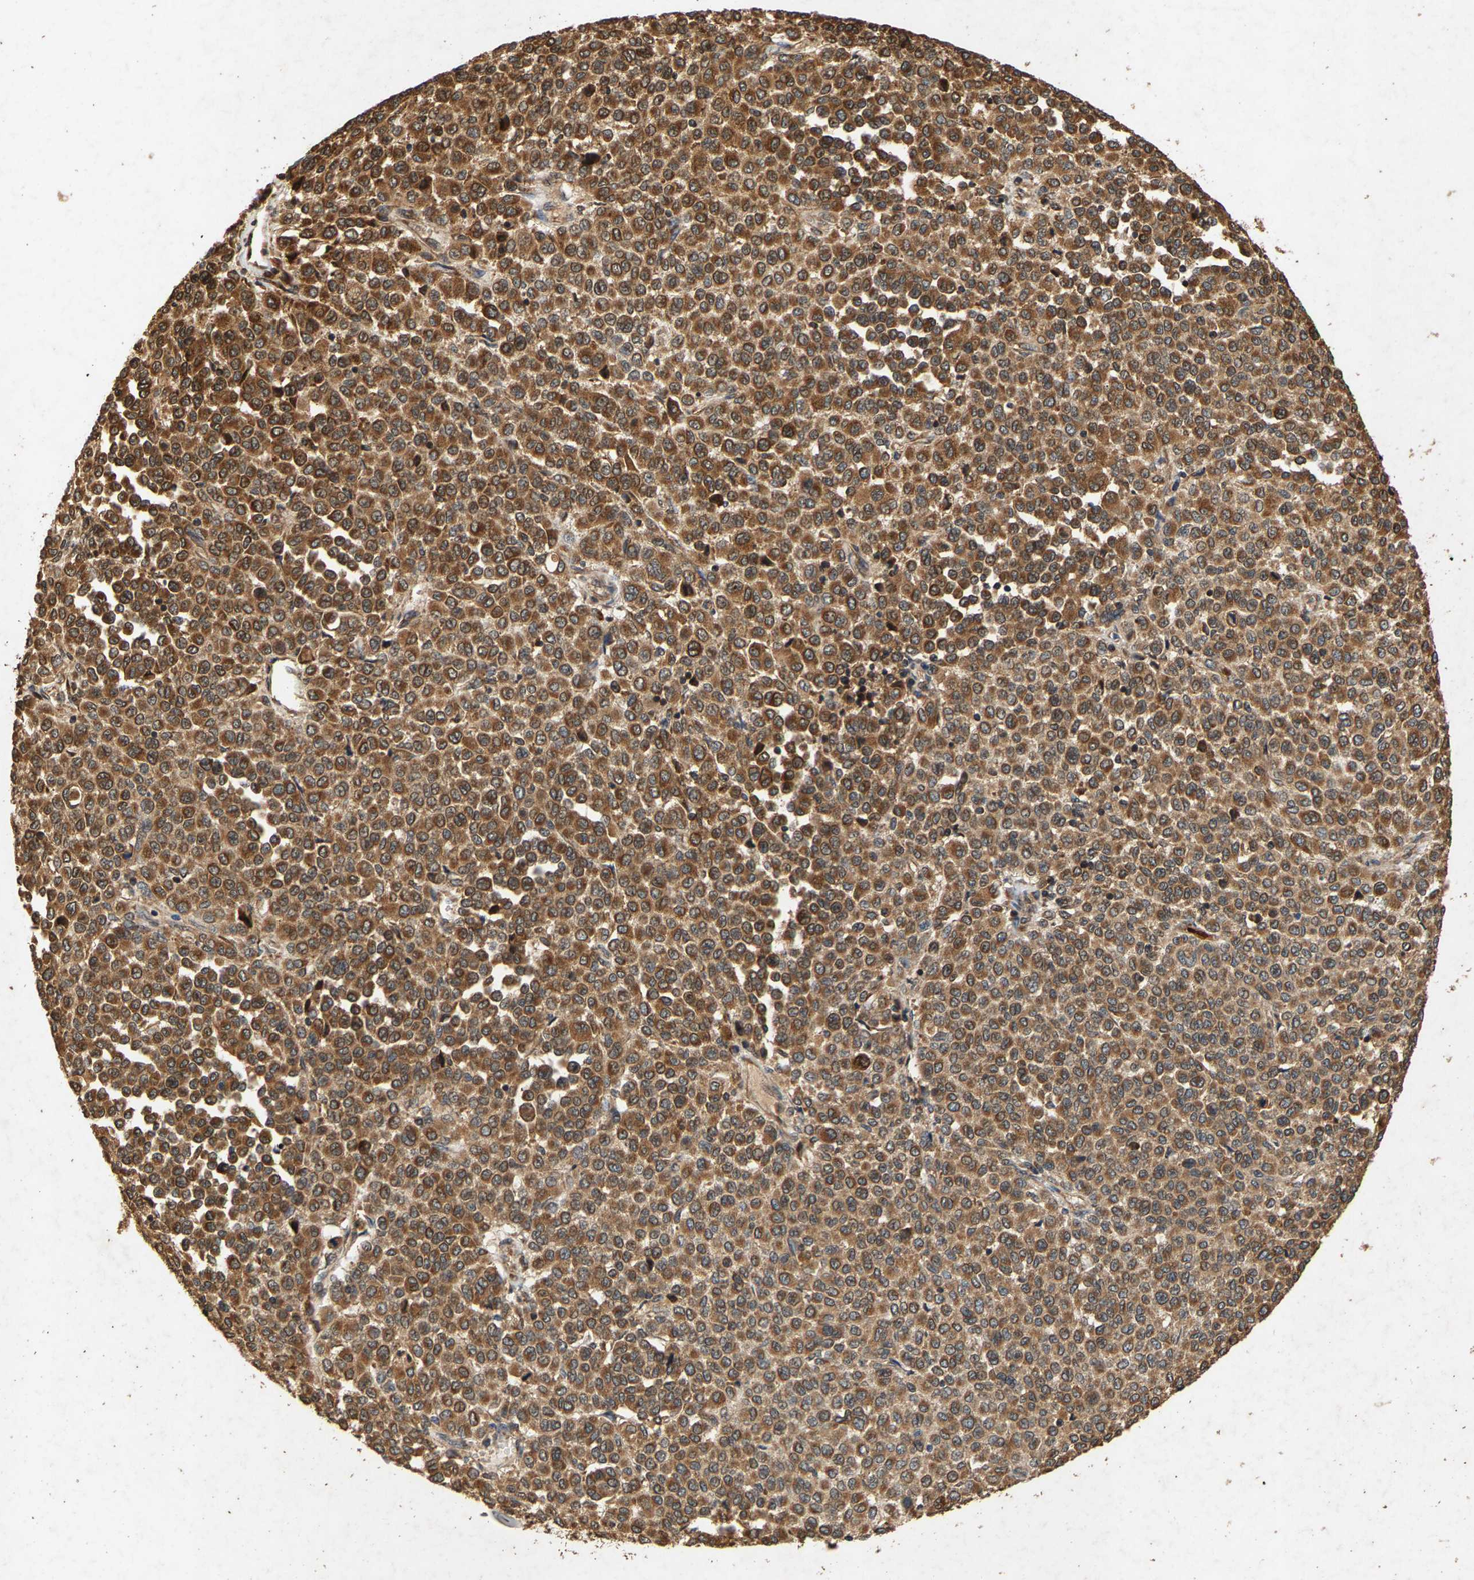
{"staining": {"intensity": "moderate", "quantity": ">75%", "location": "cytoplasmic/membranous"}, "tissue": "melanoma", "cell_type": "Tumor cells", "image_type": "cancer", "snomed": [{"axis": "morphology", "description": "Malignant melanoma, Metastatic site"}, {"axis": "topography", "description": "Pancreas"}], "caption": "An immunohistochemistry image of neoplastic tissue is shown. Protein staining in brown shows moderate cytoplasmic/membranous positivity in malignant melanoma (metastatic site) within tumor cells.", "gene": "CIDEC", "patient": {"sex": "female", "age": 30}}